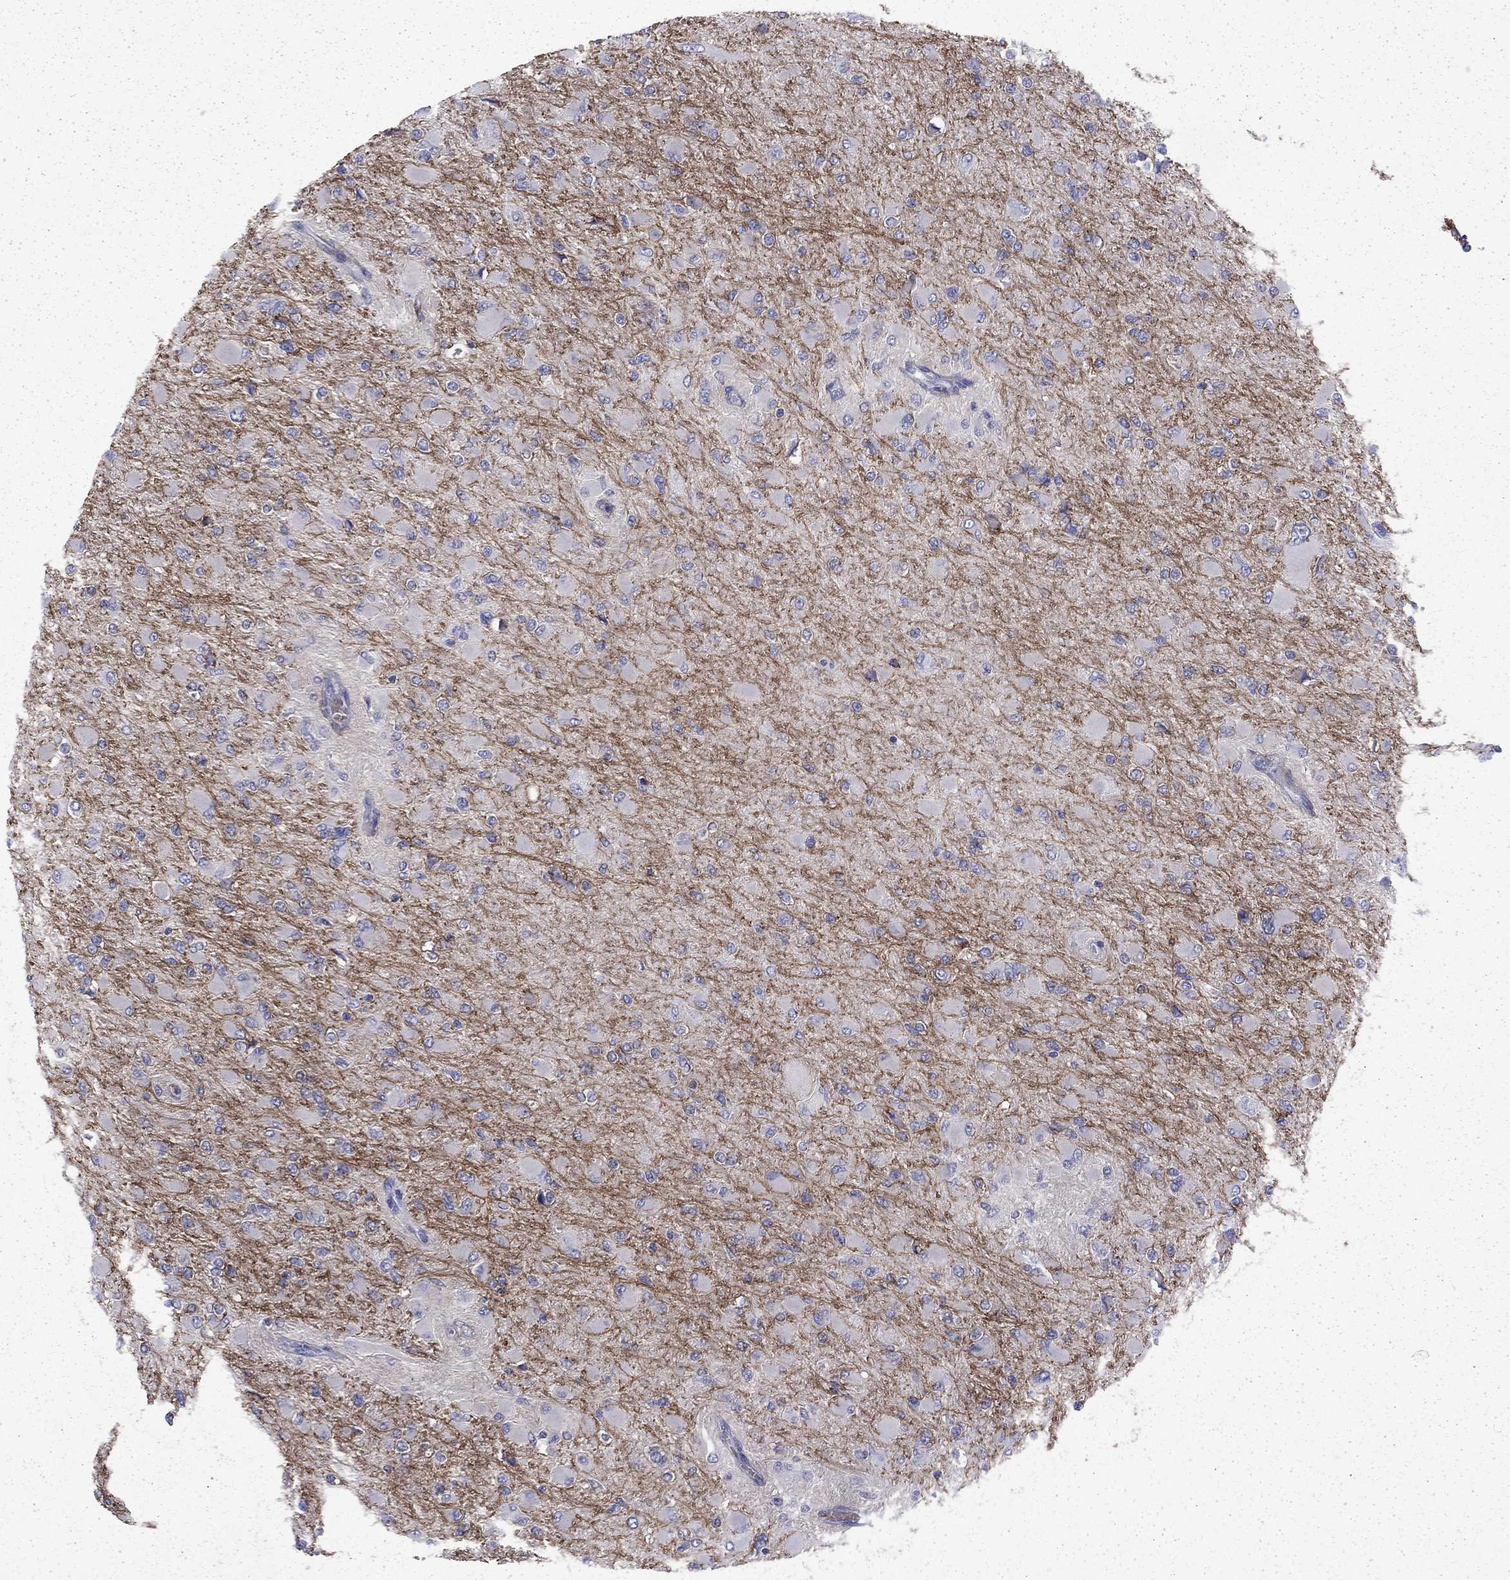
{"staining": {"intensity": "negative", "quantity": "none", "location": "none"}, "tissue": "glioma", "cell_type": "Tumor cells", "image_type": "cancer", "snomed": [{"axis": "morphology", "description": "Glioma, malignant, High grade"}, {"axis": "topography", "description": "Cerebral cortex"}], "caption": "High magnification brightfield microscopy of glioma stained with DAB (3,3'-diaminobenzidine) (brown) and counterstained with hematoxylin (blue): tumor cells show no significant positivity.", "gene": "ENPP6", "patient": {"sex": "female", "age": 36}}